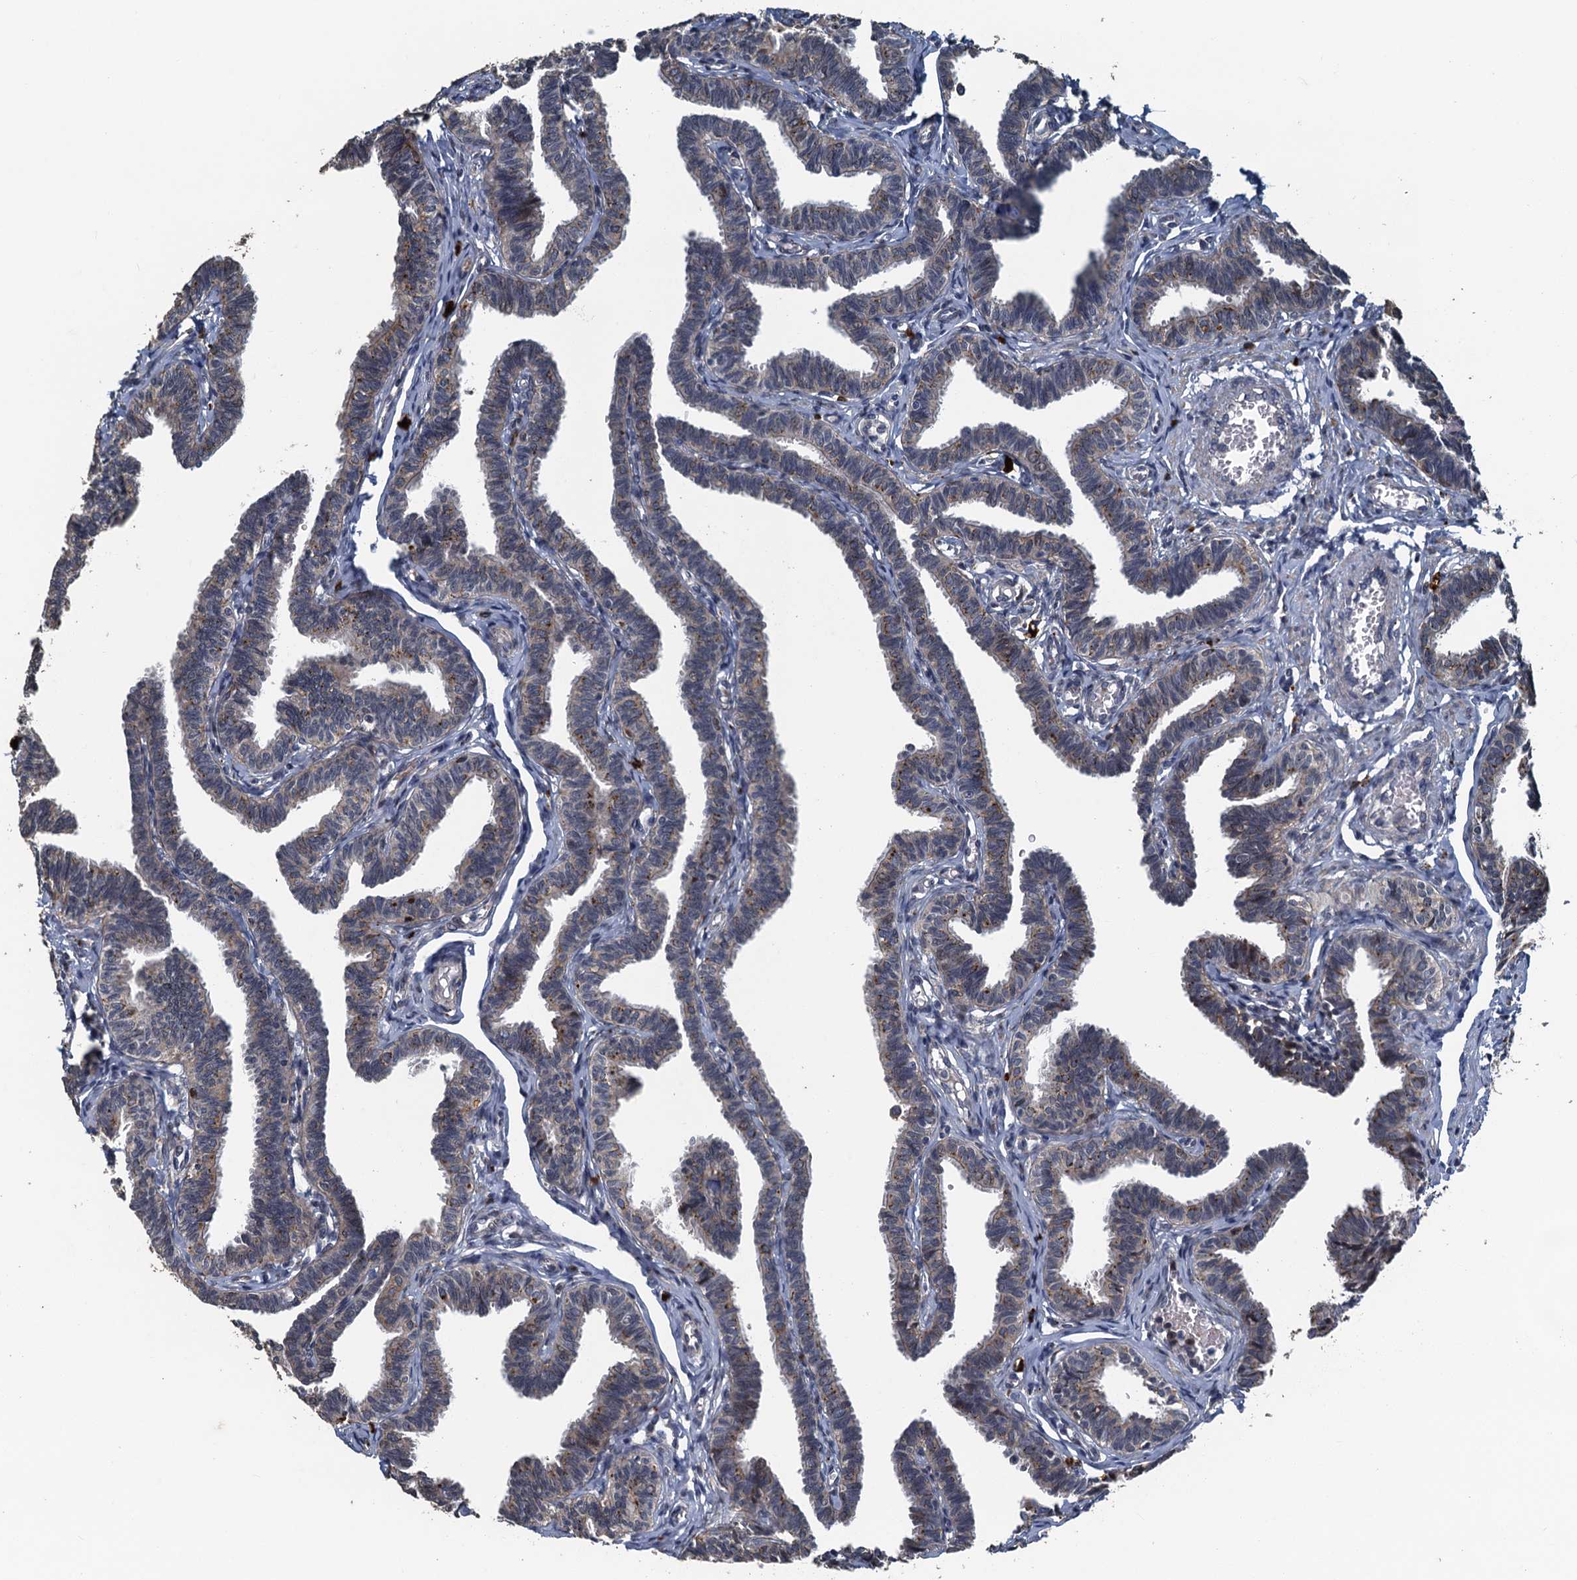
{"staining": {"intensity": "weak", "quantity": "25%-75%", "location": "cytoplasmic/membranous"}, "tissue": "fallopian tube", "cell_type": "Glandular cells", "image_type": "normal", "snomed": [{"axis": "morphology", "description": "Normal tissue, NOS"}, {"axis": "topography", "description": "Fallopian tube"}, {"axis": "topography", "description": "Ovary"}], "caption": "Immunohistochemistry (IHC) photomicrograph of unremarkable fallopian tube: human fallopian tube stained using IHC exhibits low levels of weak protein expression localized specifically in the cytoplasmic/membranous of glandular cells, appearing as a cytoplasmic/membranous brown color.", "gene": "AGRN", "patient": {"sex": "female", "age": 23}}